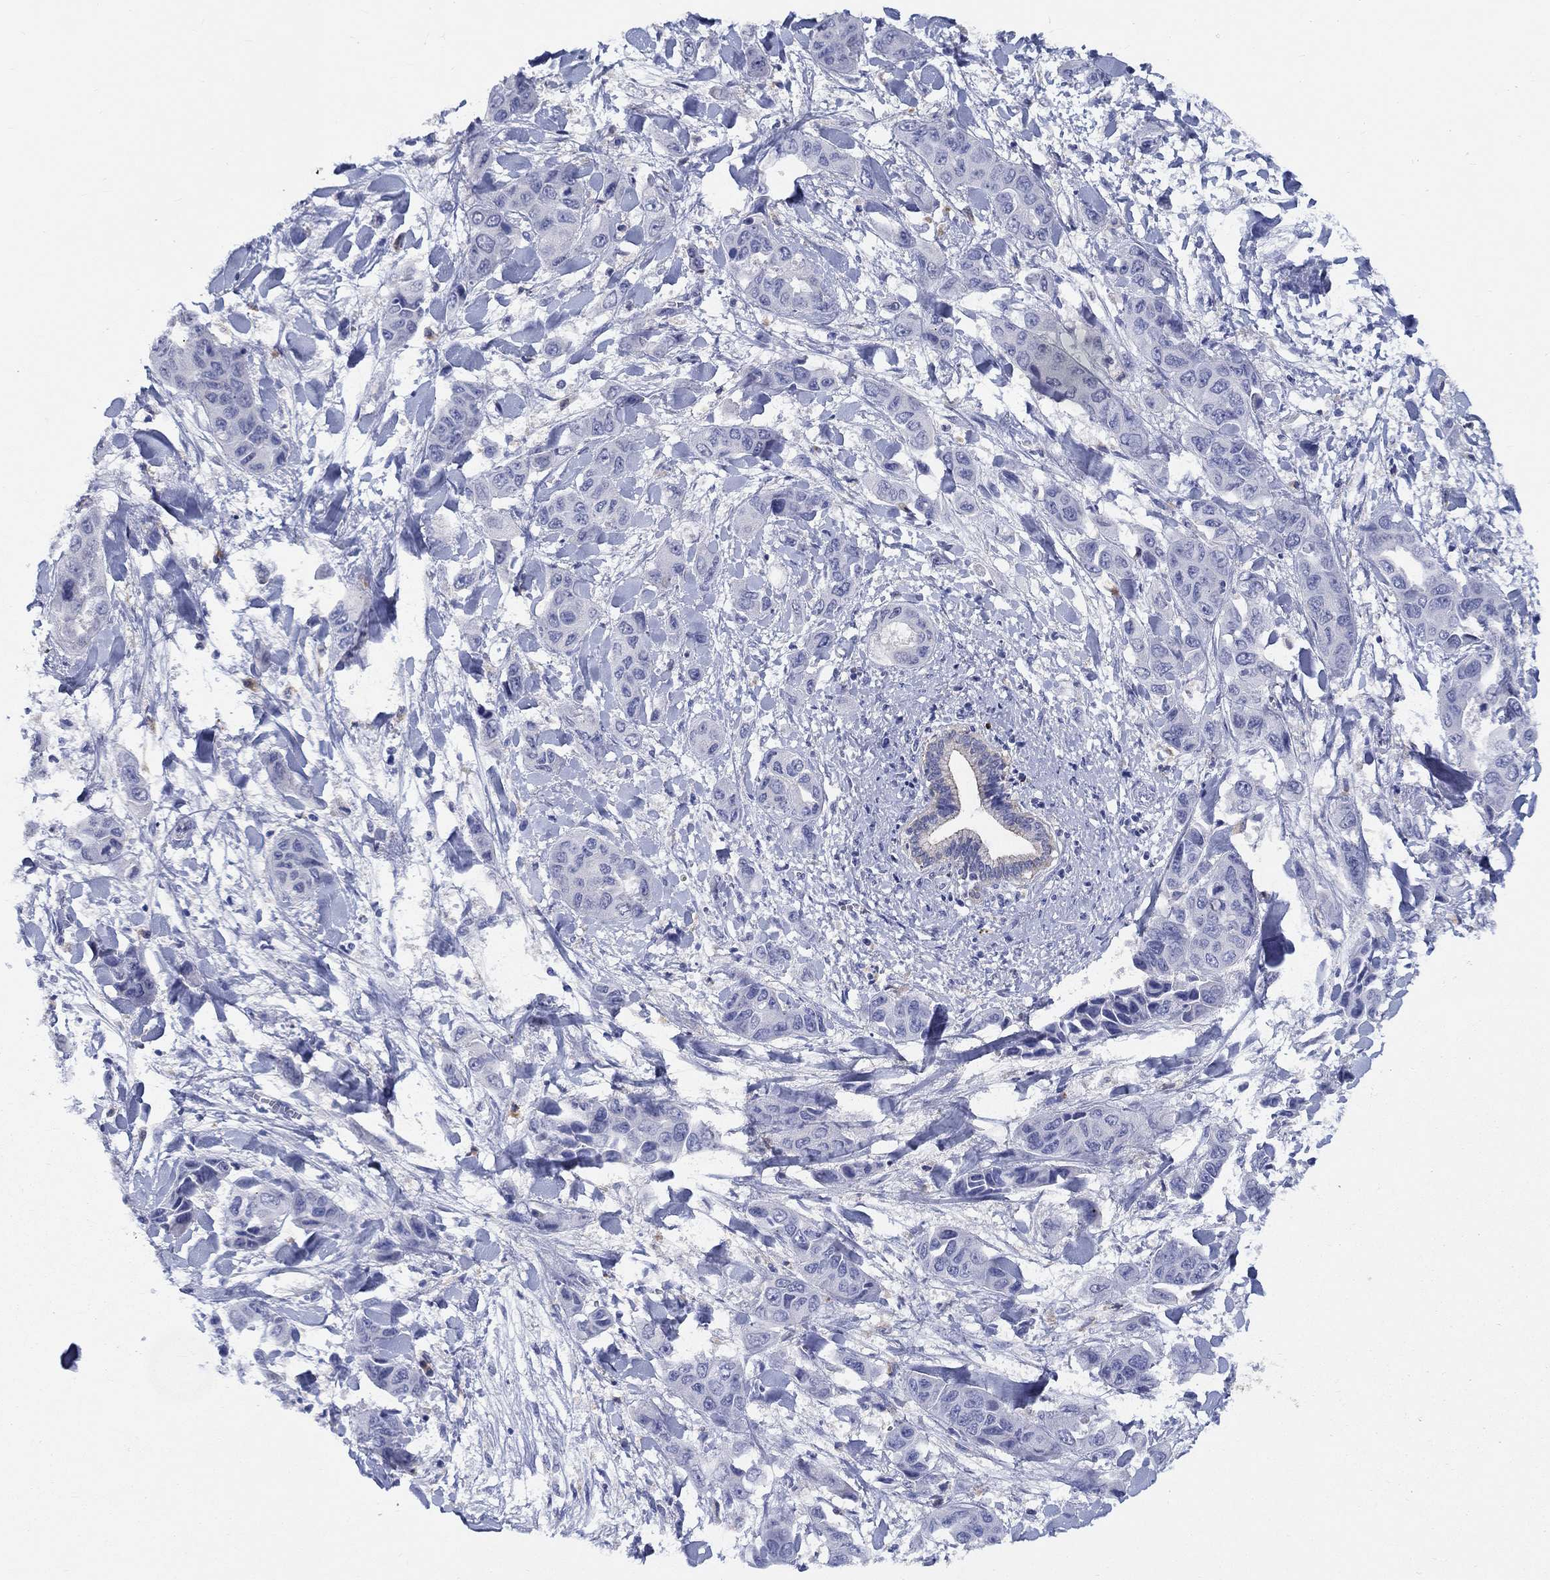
{"staining": {"intensity": "negative", "quantity": "none", "location": "none"}, "tissue": "liver cancer", "cell_type": "Tumor cells", "image_type": "cancer", "snomed": [{"axis": "morphology", "description": "Cholangiocarcinoma"}, {"axis": "topography", "description": "Liver"}], "caption": "A high-resolution photomicrograph shows immunohistochemistry (IHC) staining of cholangiocarcinoma (liver), which reveals no significant expression in tumor cells.", "gene": "RAP1GAP", "patient": {"sex": "female", "age": 52}}